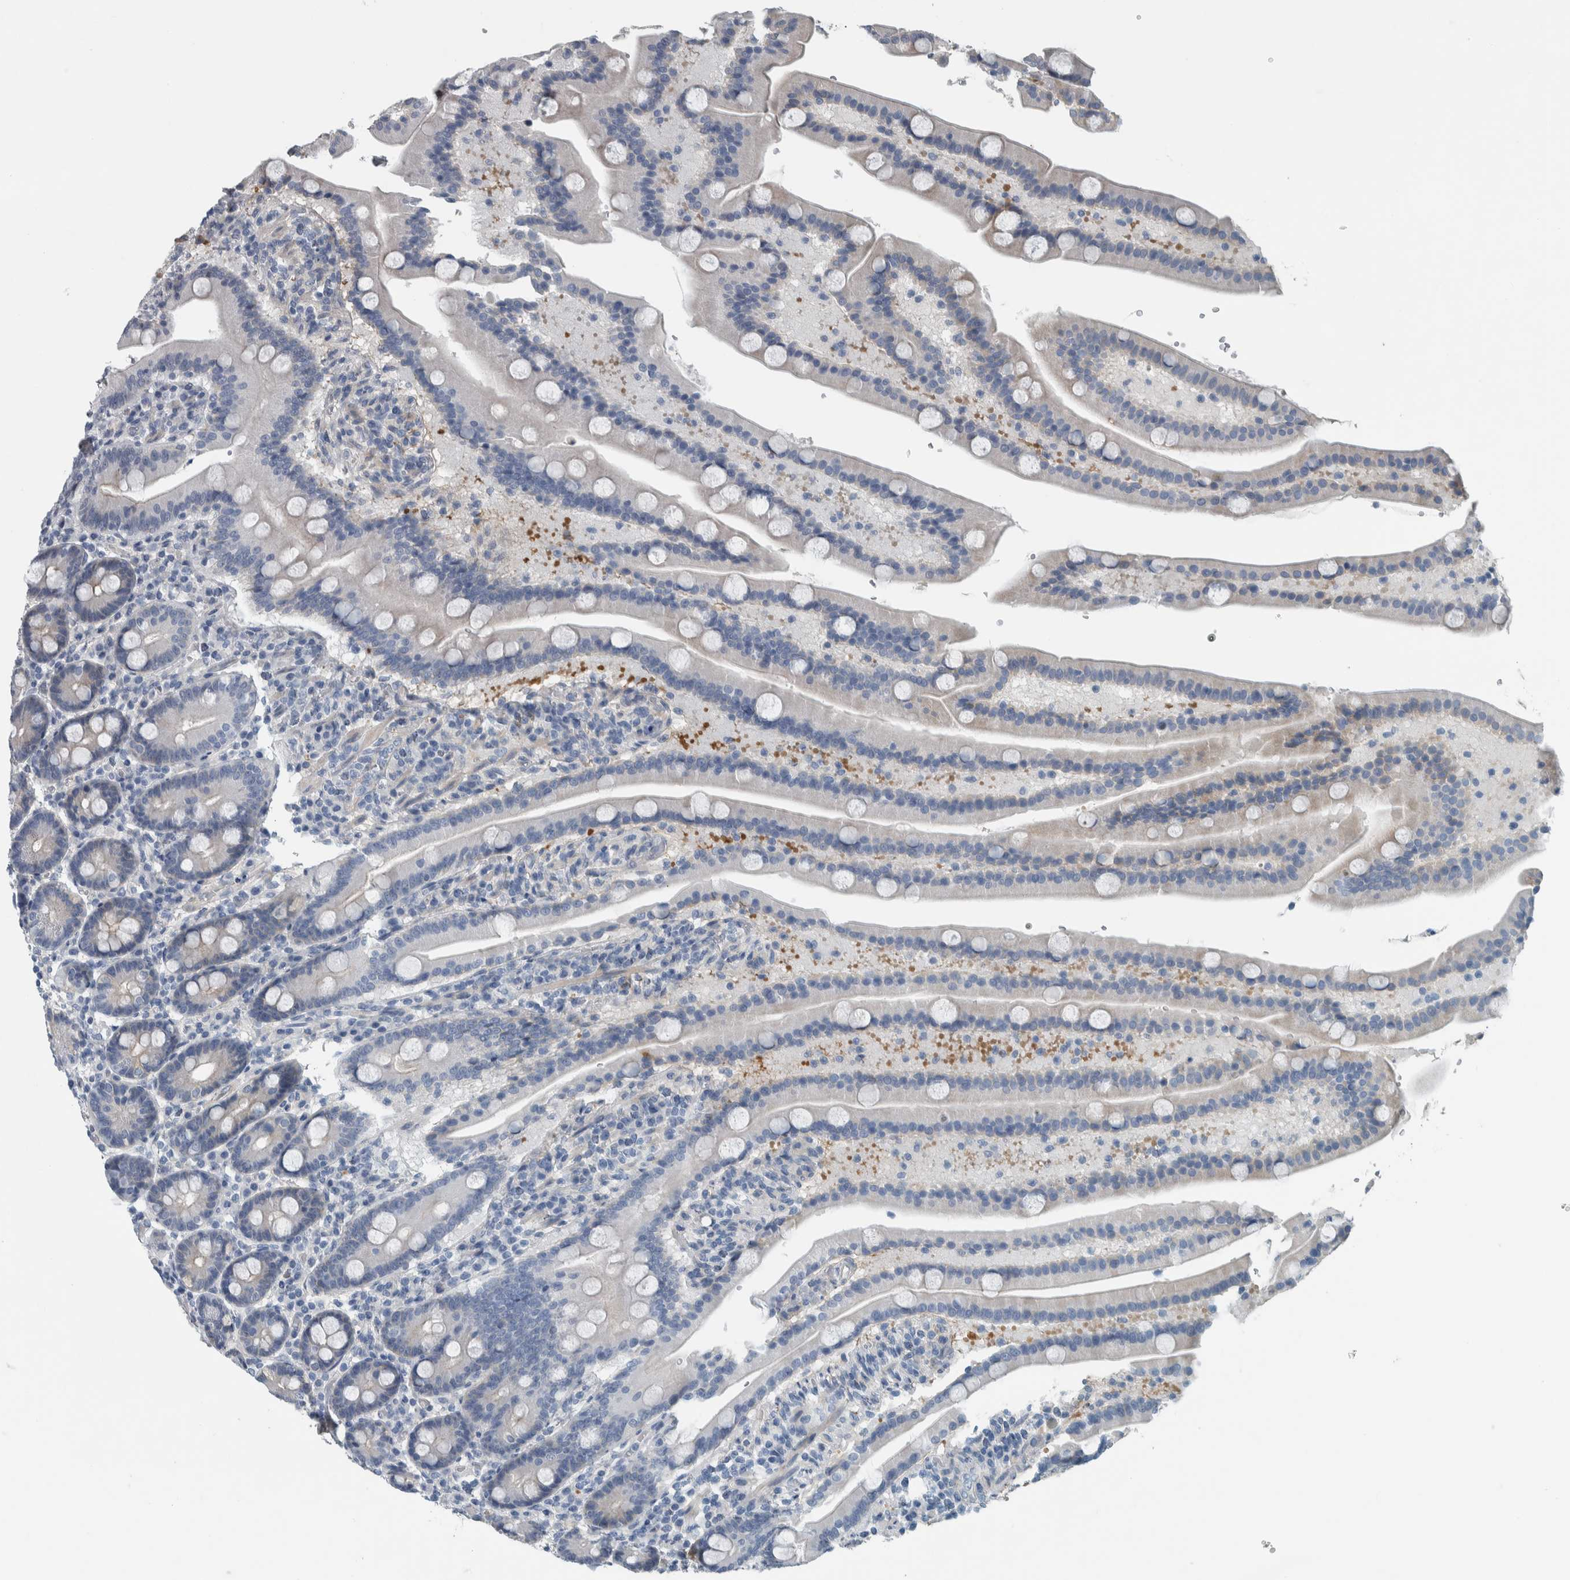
{"staining": {"intensity": "weak", "quantity": "25%-75%", "location": "cytoplasmic/membranous"}, "tissue": "duodenum", "cell_type": "Glandular cells", "image_type": "normal", "snomed": [{"axis": "morphology", "description": "Normal tissue, NOS"}, {"axis": "topography", "description": "Duodenum"}], "caption": "Immunohistochemical staining of unremarkable human duodenum demonstrates 25%-75% levels of weak cytoplasmic/membranous protein positivity in approximately 25%-75% of glandular cells. (Brightfield microscopy of DAB IHC at high magnification).", "gene": "SERPINC1", "patient": {"sex": "male", "age": 54}}